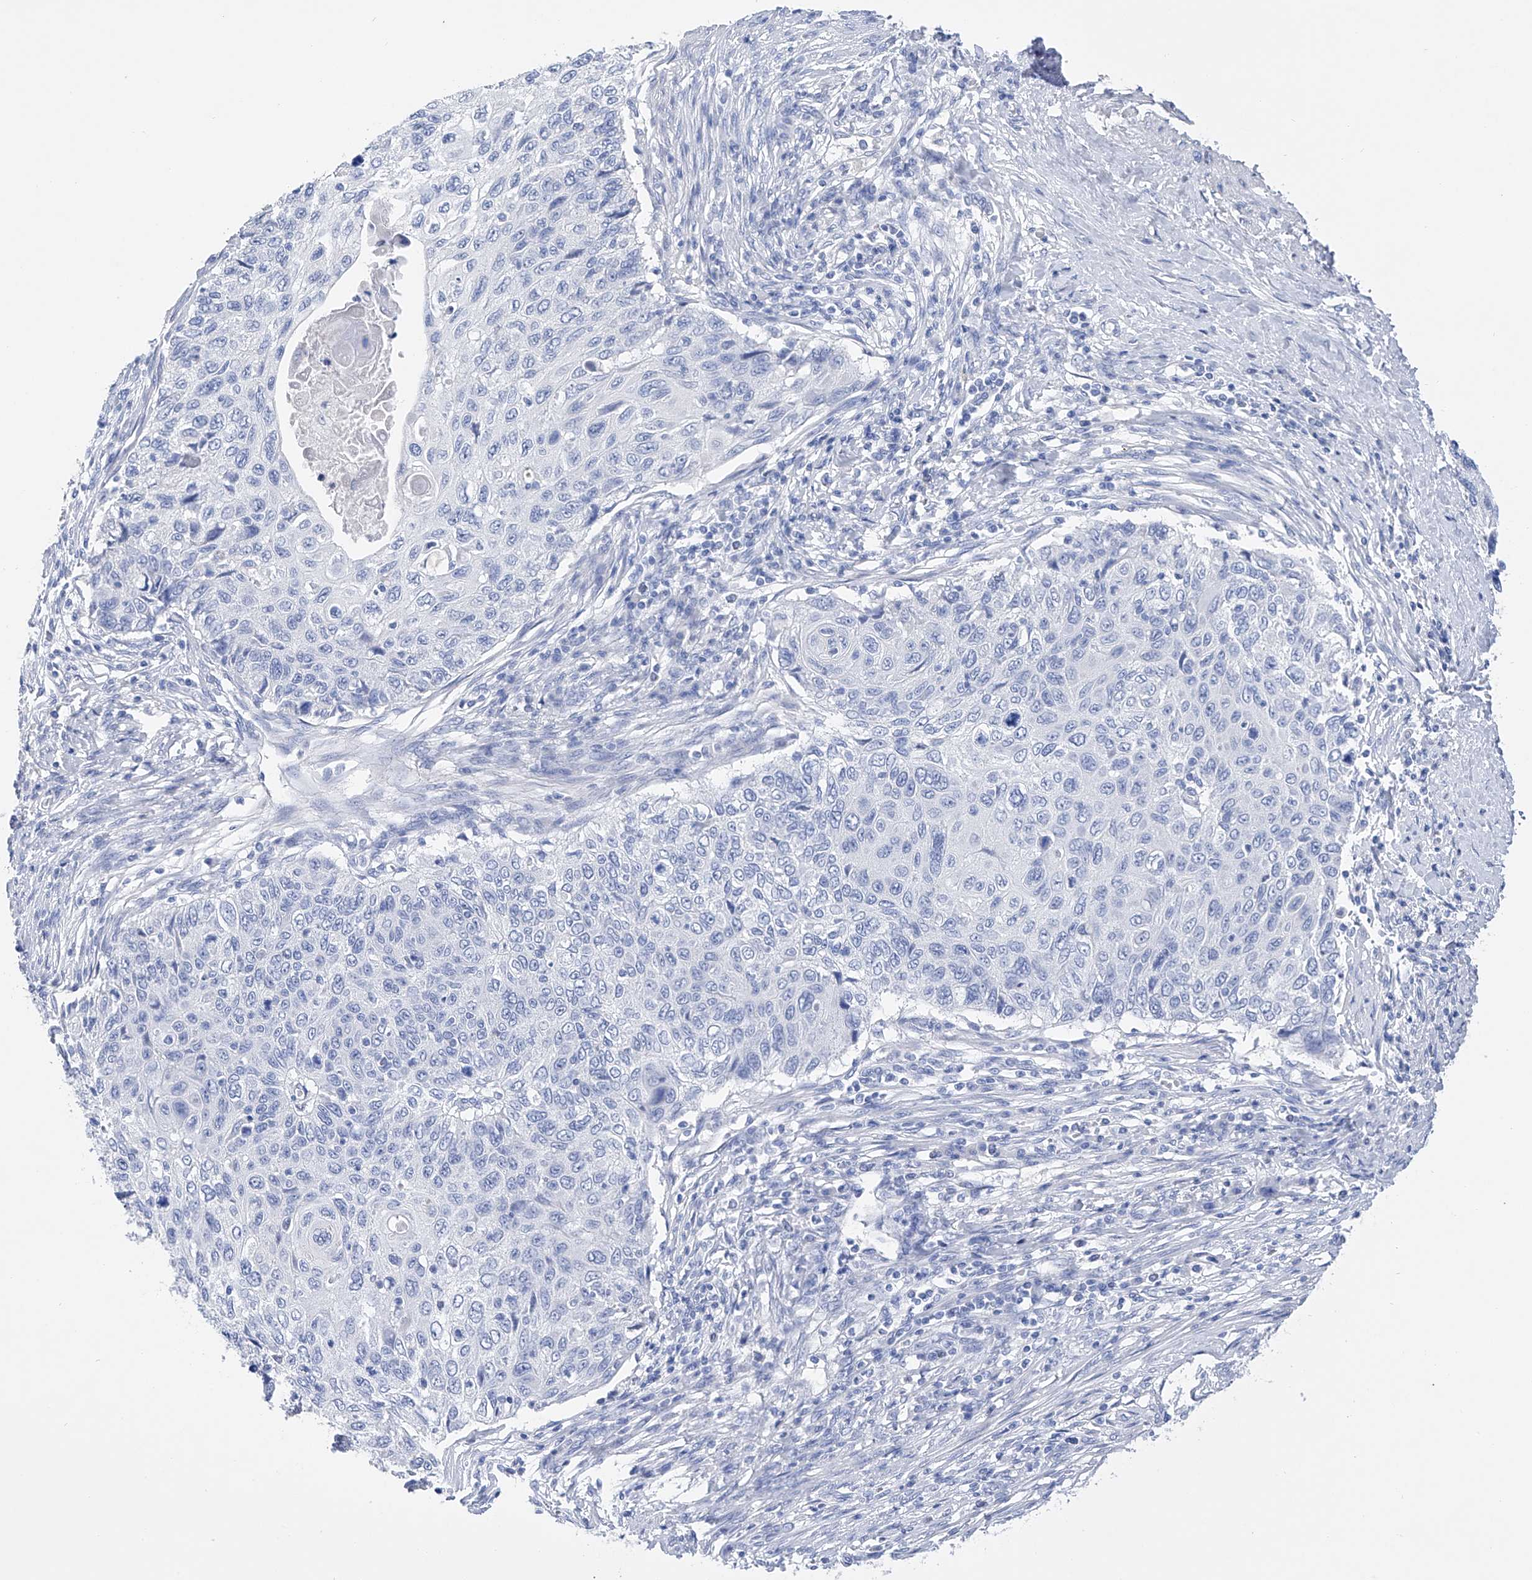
{"staining": {"intensity": "negative", "quantity": "none", "location": "none"}, "tissue": "cervical cancer", "cell_type": "Tumor cells", "image_type": "cancer", "snomed": [{"axis": "morphology", "description": "Squamous cell carcinoma, NOS"}, {"axis": "topography", "description": "Cervix"}], "caption": "Immunohistochemical staining of human cervical cancer demonstrates no significant staining in tumor cells.", "gene": "ADRA1A", "patient": {"sex": "female", "age": 70}}